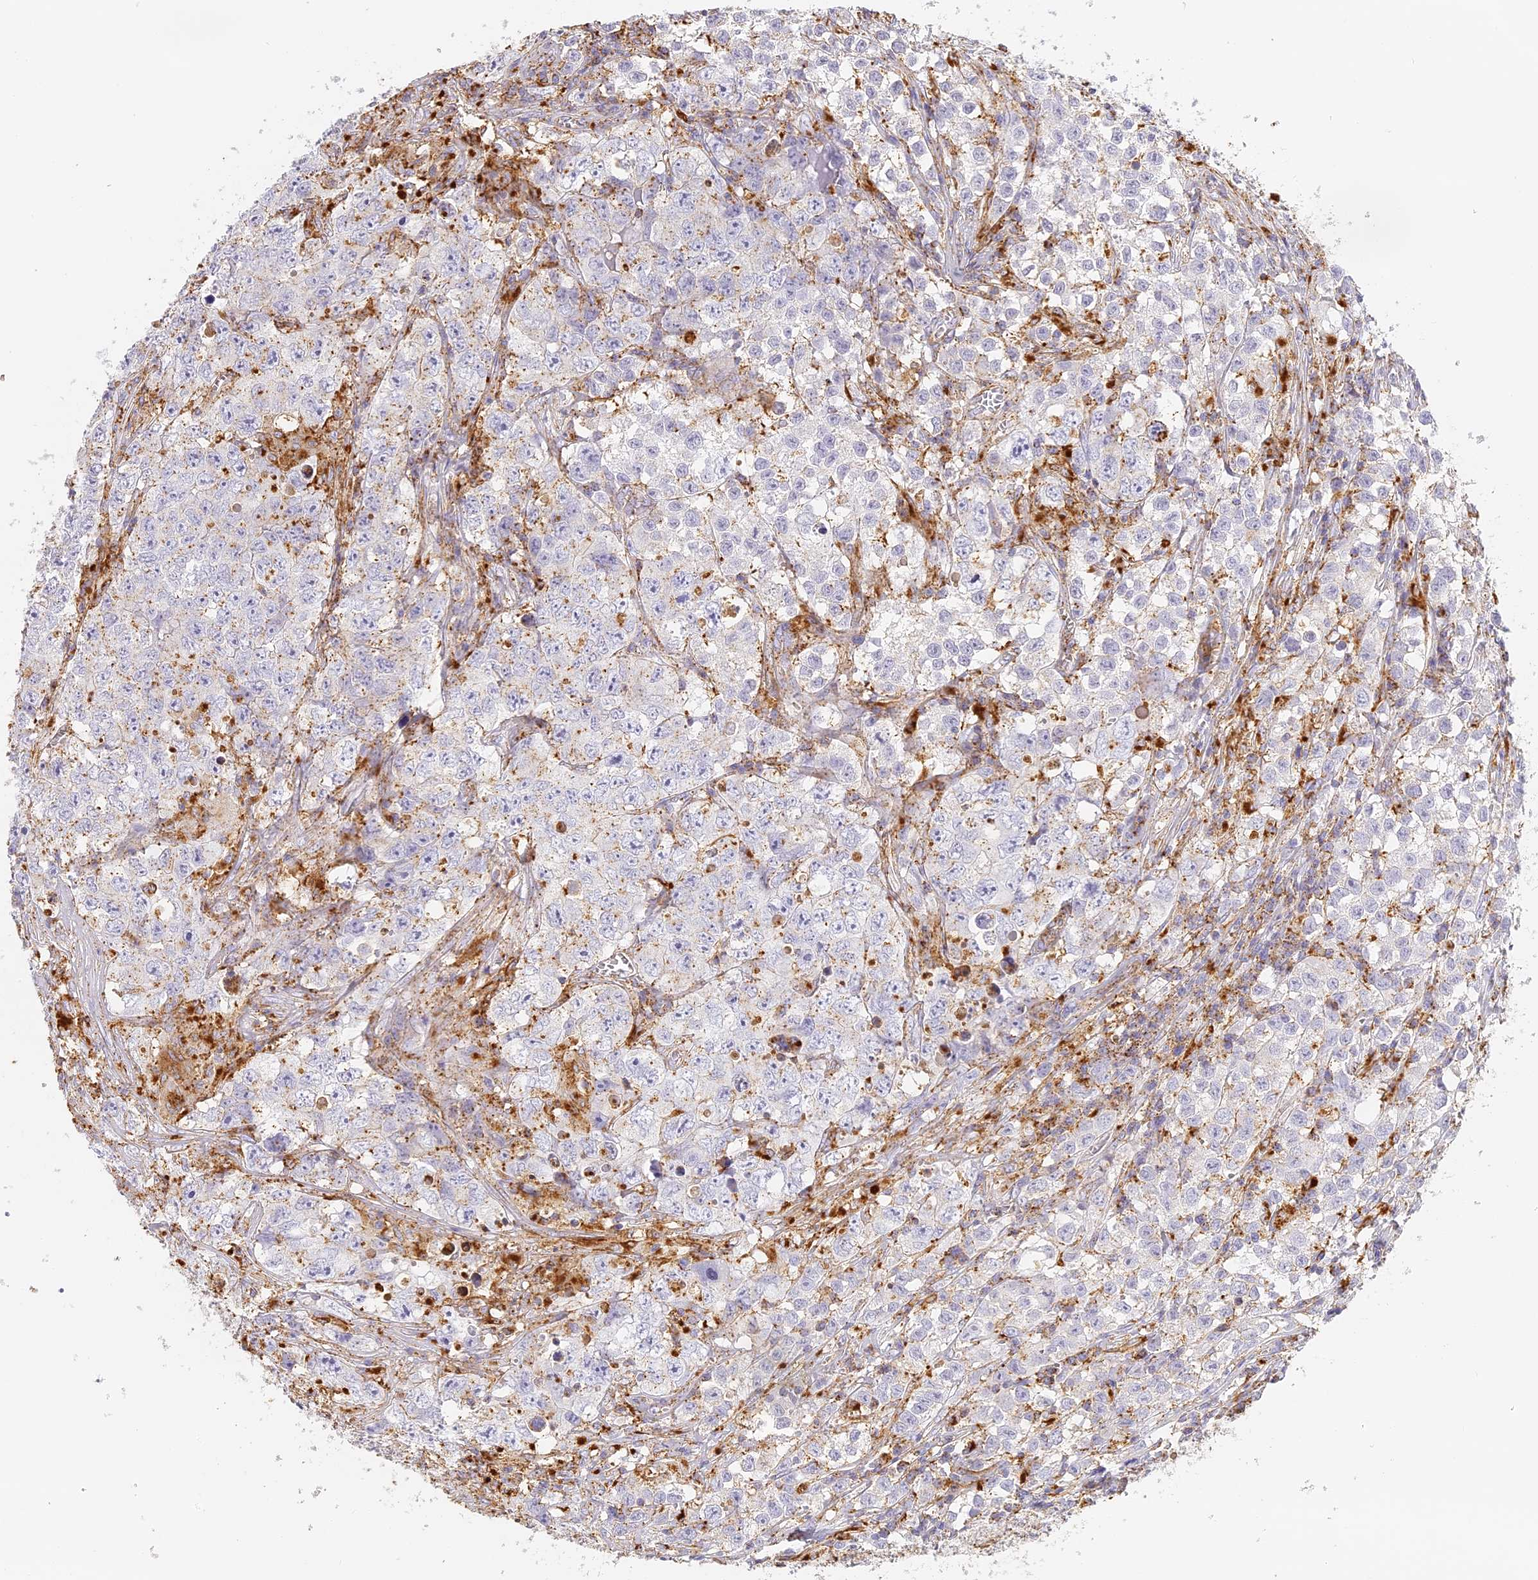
{"staining": {"intensity": "negative", "quantity": "none", "location": "none"}, "tissue": "testis cancer", "cell_type": "Tumor cells", "image_type": "cancer", "snomed": [{"axis": "morphology", "description": "Seminoma, NOS"}, {"axis": "morphology", "description": "Carcinoma, Embryonal, NOS"}, {"axis": "topography", "description": "Testis"}], "caption": "Immunohistochemistry photomicrograph of neoplastic tissue: testis cancer stained with DAB (3,3'-diaminobenzidine) displays no significant protein positivity in tumor cells.", "gene": "LAMP2", "patient": {"sex": "male", "age": 43}}